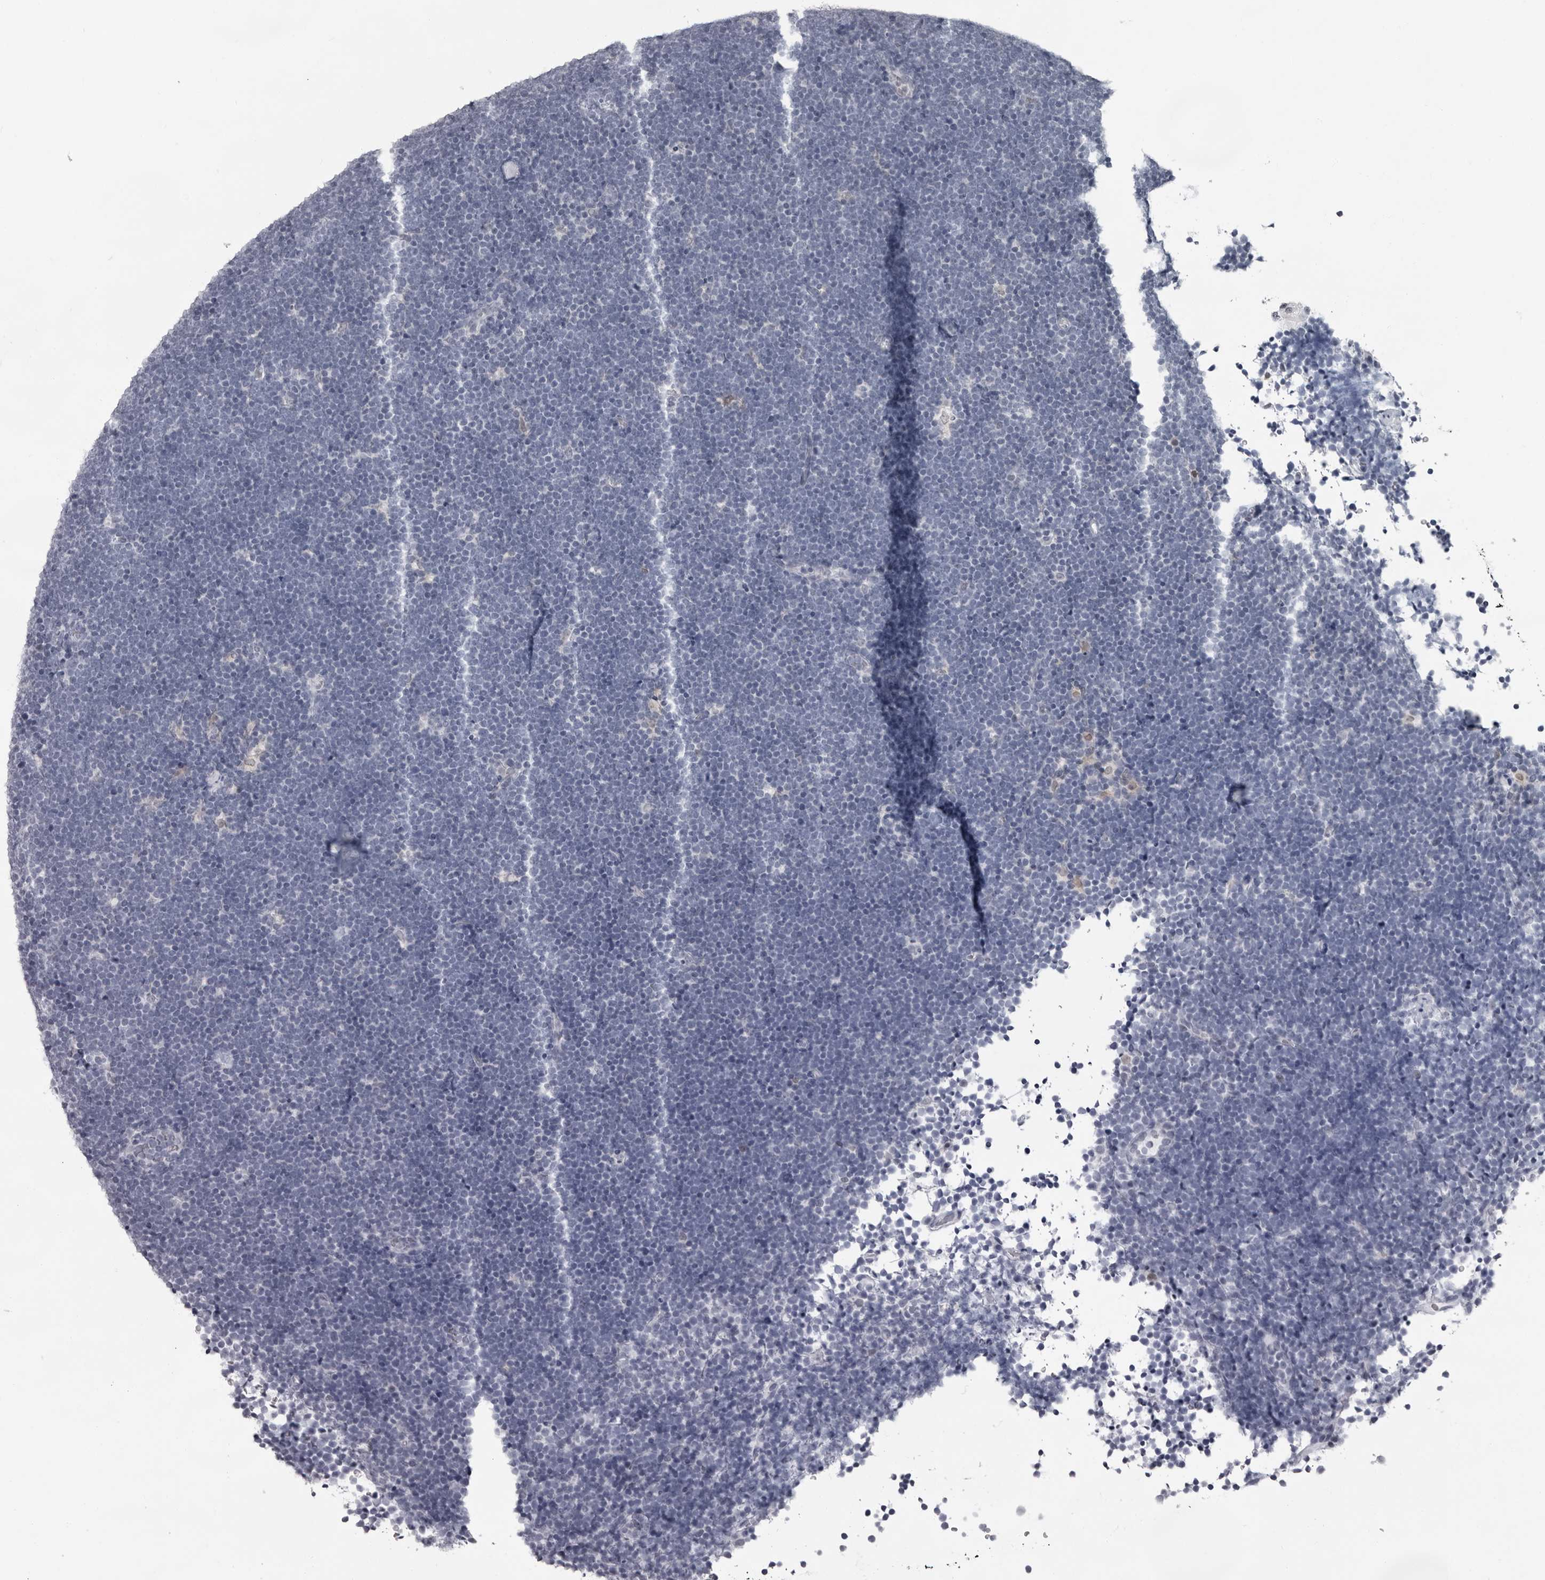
{"staining": {"intensity": "negative", "quantity": "none", "location": "none"}, "tissue": "lymphoma", "cell_type": "Tumor cells", "image_type": "cancer", "snomed": [{"axis": "morphology", "description": "Malignant lymphoma, non-Hodgkin's type, High grade"}, {"axis": "topography", "description": "Lymph node"}], "caption": "This image is of lymphoma stained with IHC to label a protein in brown with the nuclei are counter-stained blue. There is no positivity in tumor cells. The staining was performed using DAB to visualize the protein expression in brown, while the nuclei were stained in blue with hematoxylin (Magnification: 20x).", "gene": "LZIC", "patient": {"sex": "male", "age": 13}}